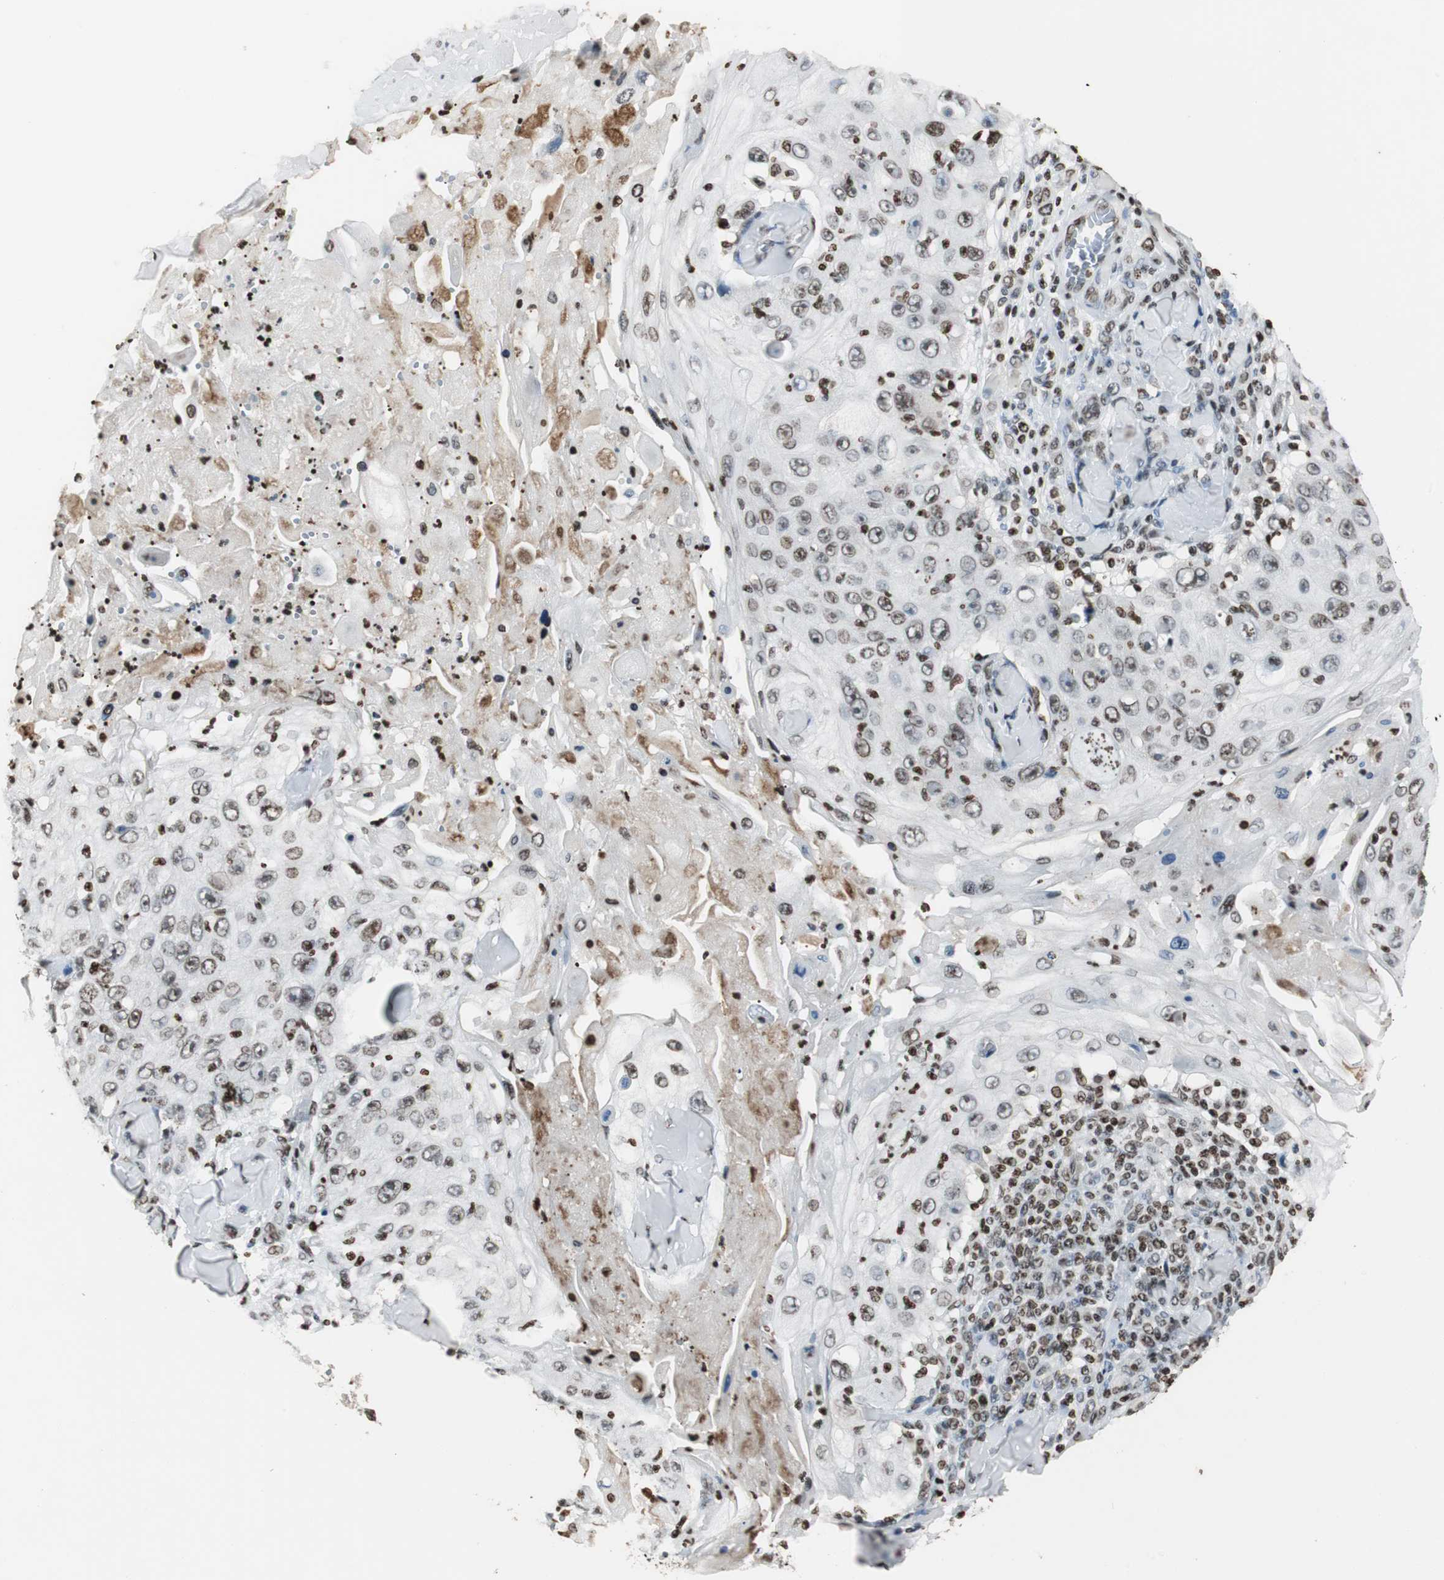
{"staining": {"intensity": "moderate", "quantity": ">75%", "location": "nuclear"}, "tissue": "skin cancer", "cell_type": "Tumor cells", "image_type": "cancer", "snomed": [{"axis": "morphology", "description": "Squamous cell carcinoma, NOS"}, {"axis": "topography", "description": "Skin"}], "caption": "Skin cancer (squamous cell carcinoma) was stained to show a protein in brown. There is medium levels of moderate nuclear positivity in about >75% of tumor cells. The staining was performed using DAB (3,3'-diaminobenzidine) to visualize the protein expression in brown, while the nuclei were stained in blue with hematoxylin (Magnification: 20x).", "gene": "PAXIP1", "patient": {"sex": "male", "age": 86}}